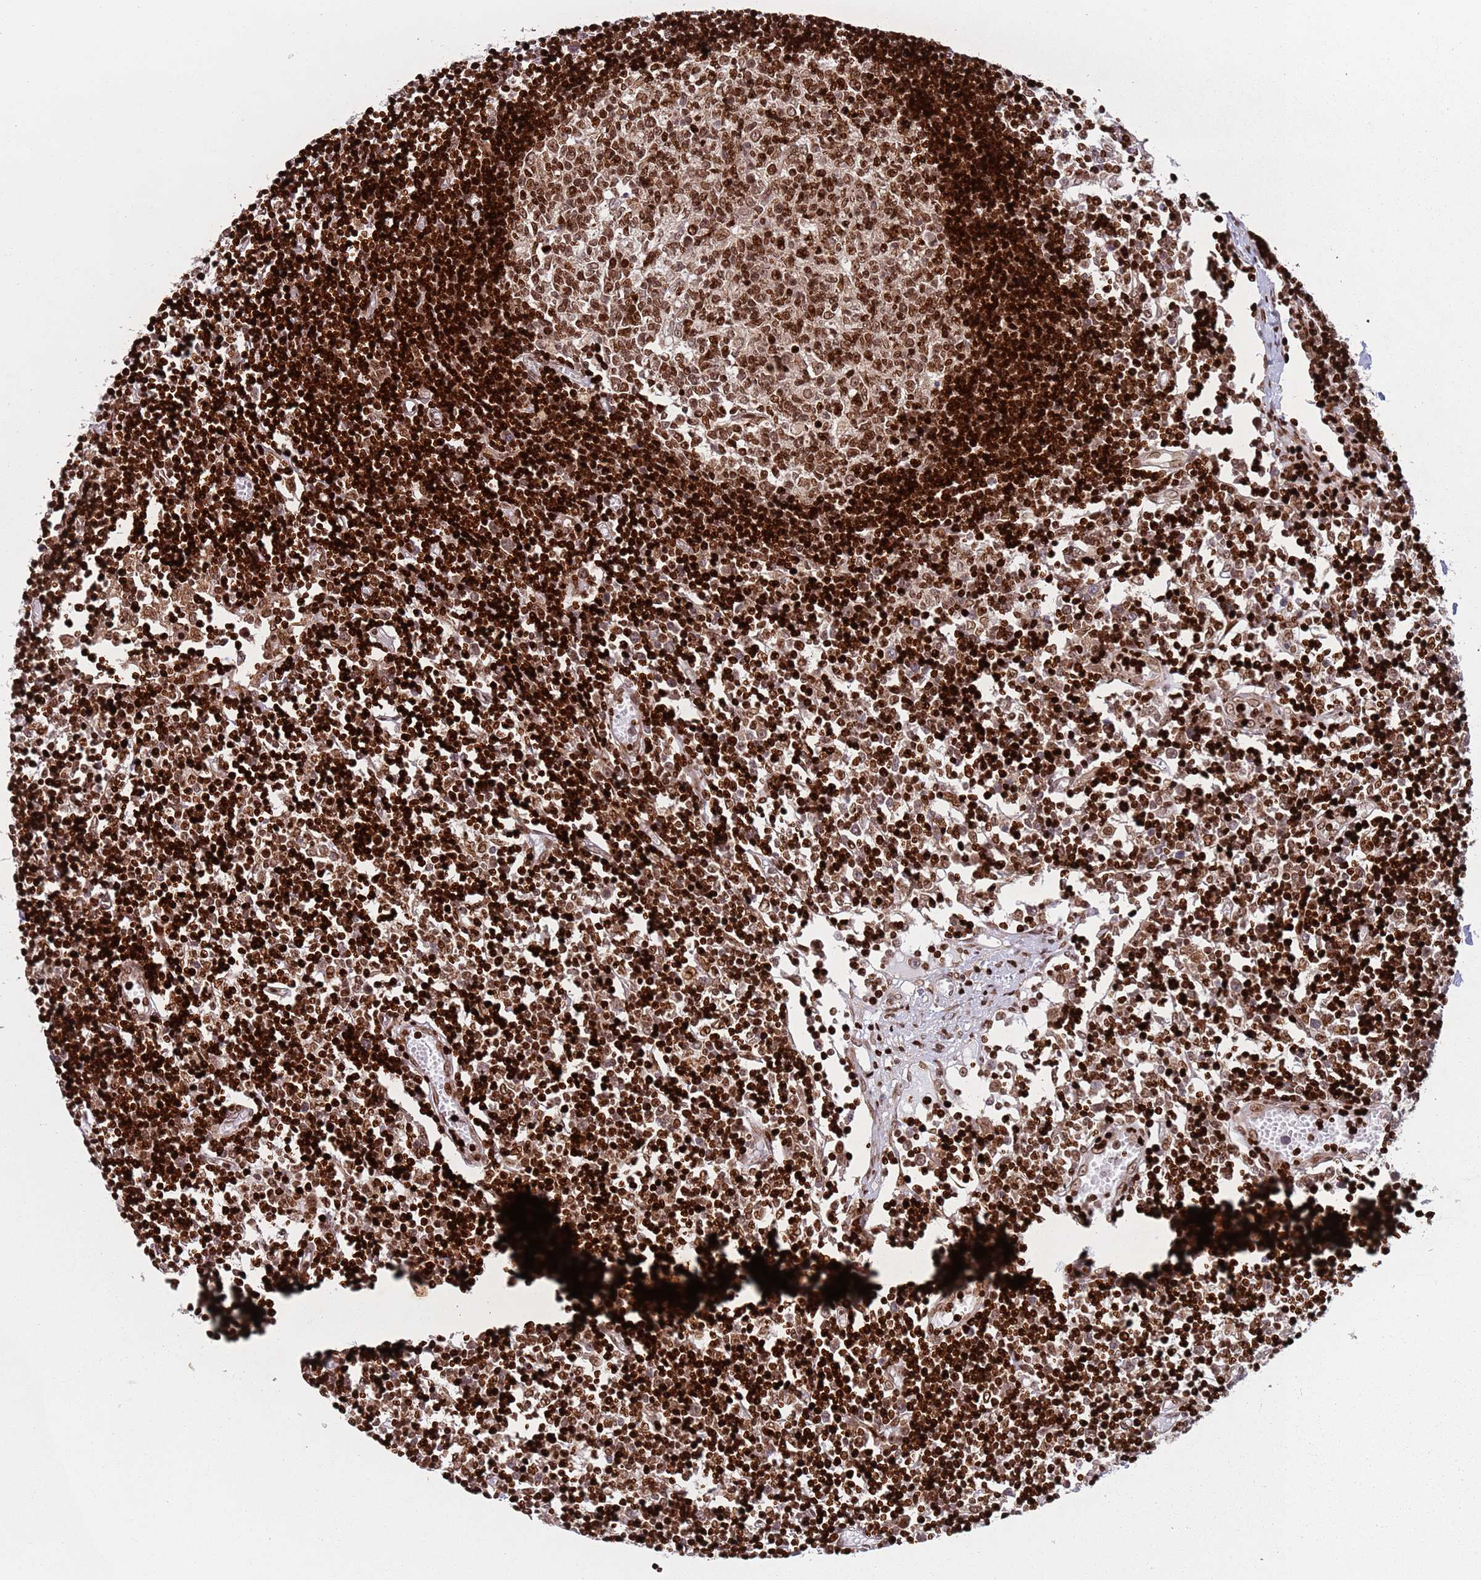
{"staining": {"intensity": "strong", "quantity": "25%-75%", "location": "nuclear"}, "tissue": "lymph node", "cell_type": "Germinal center cells", "image_type": "normal", "snomed": [{"axis": "morphology", "description": "Normal tissue, NOS"}, {"axis": "topography", "description": "Lymph node"}], "caption": "High-magnification brightfield microscopy of benign lymph node stained with DAB (brown) and counterstained with hematoxylin (blue). germinal center cells exhibit strong nuclear expression is identified in about25%-75% of cells. Nuclei are stained in blue.", "gene": "HNRNPLL", "patient": {"sex": "female", "age": 11}}